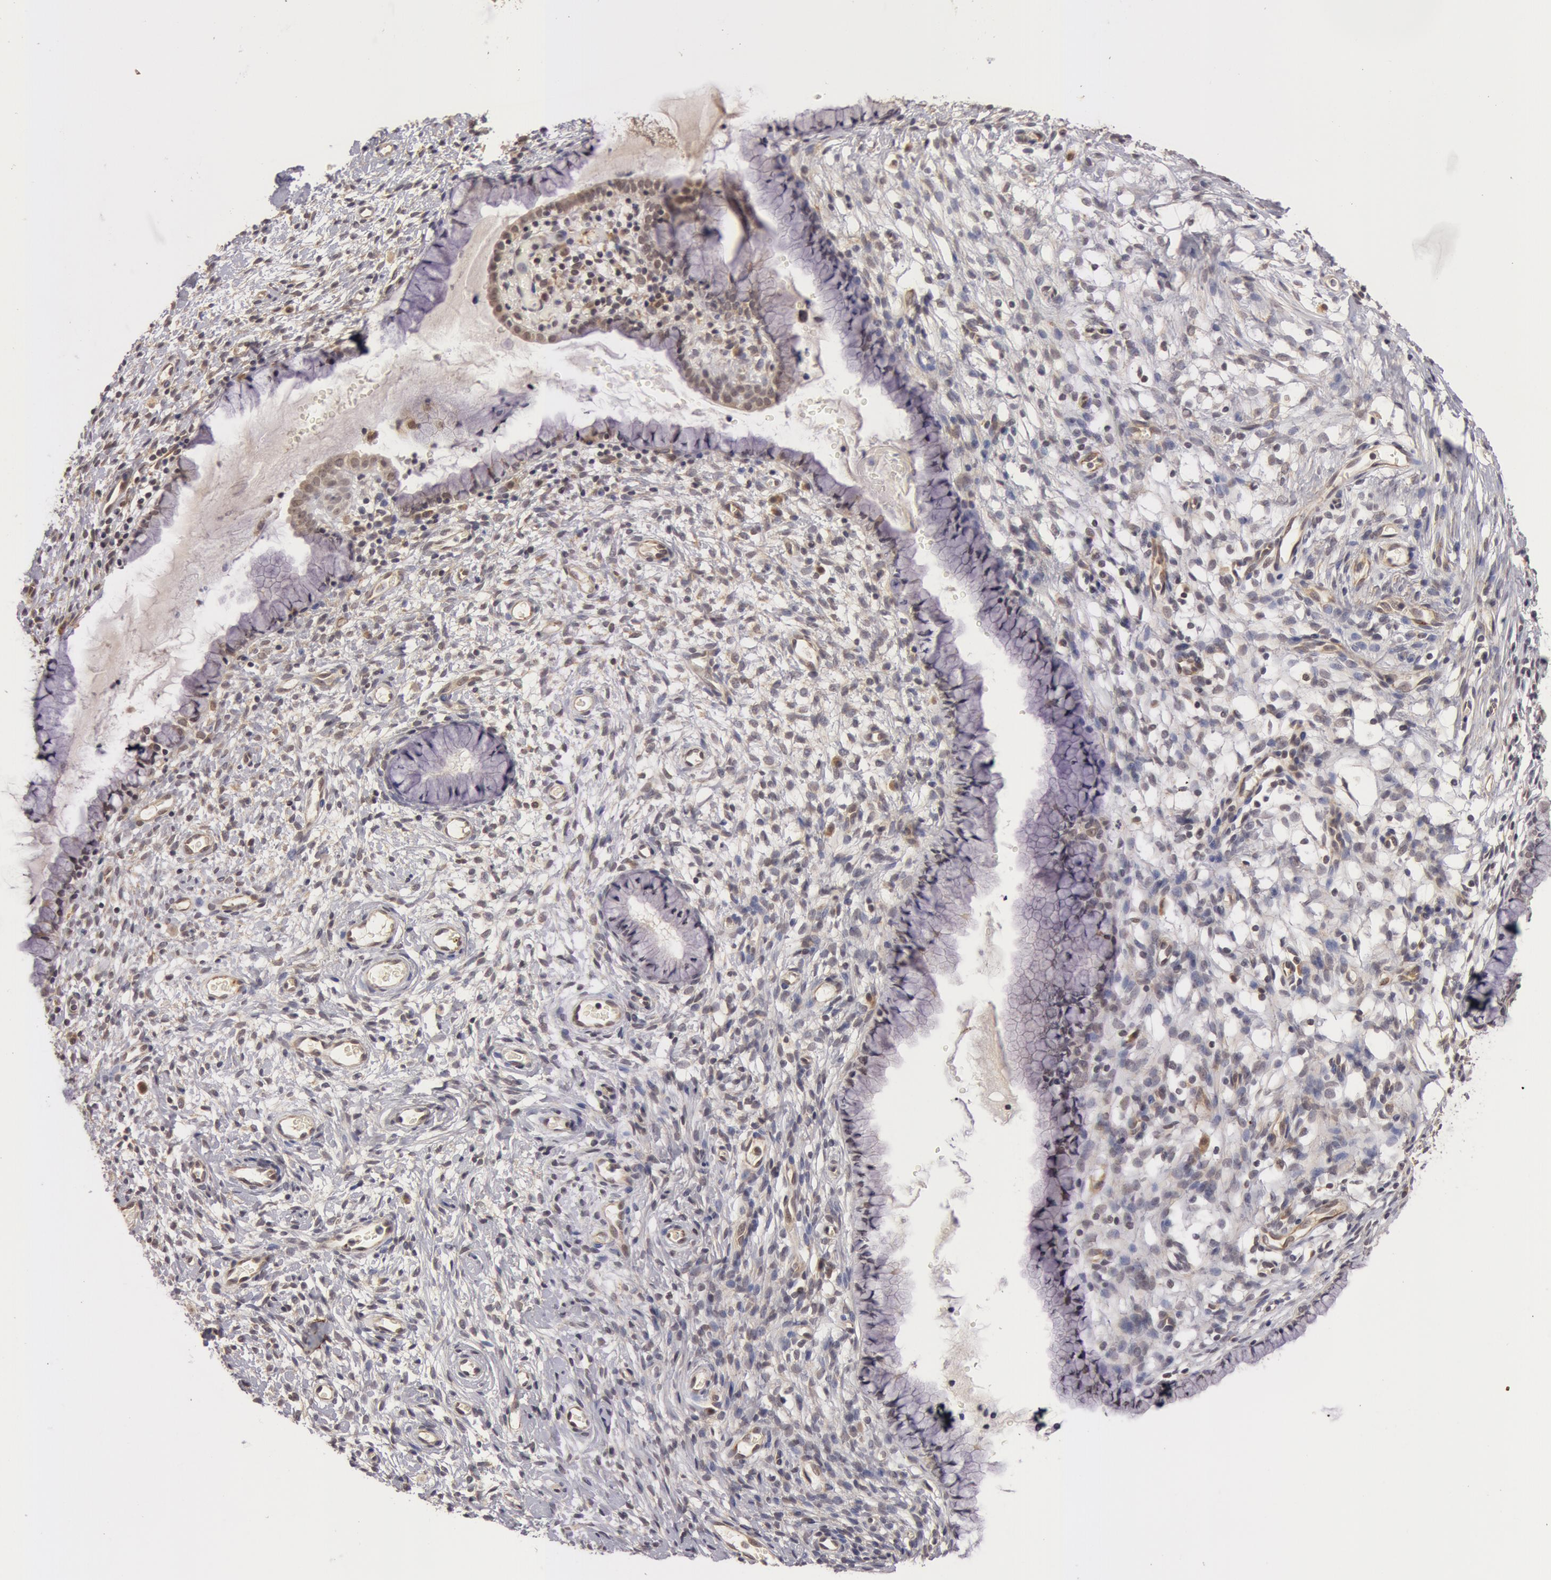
{"staining": {"intensity": "negative", "quantity": "none", "location": "none"}, "tissue": "cervix", "cell_type": "Glandular cells", "image_type": "normal", "snomed": [{"axis": "morphology", "description": "Normal tissue, NOS"}, {"axis": "topography", "description": "Cervix"}], "caption": "Immunohistochemistry (IHC) of unremarkable cervix displays no positivity in glandular cells. Brightfield microscopy of immunohistochemistry (IHC) stained with DAB (brown) and hematoxylin (blue), captured at high magnification.", "gene": "SYTL4", "patient": {"sex": "female", "age": 70}}